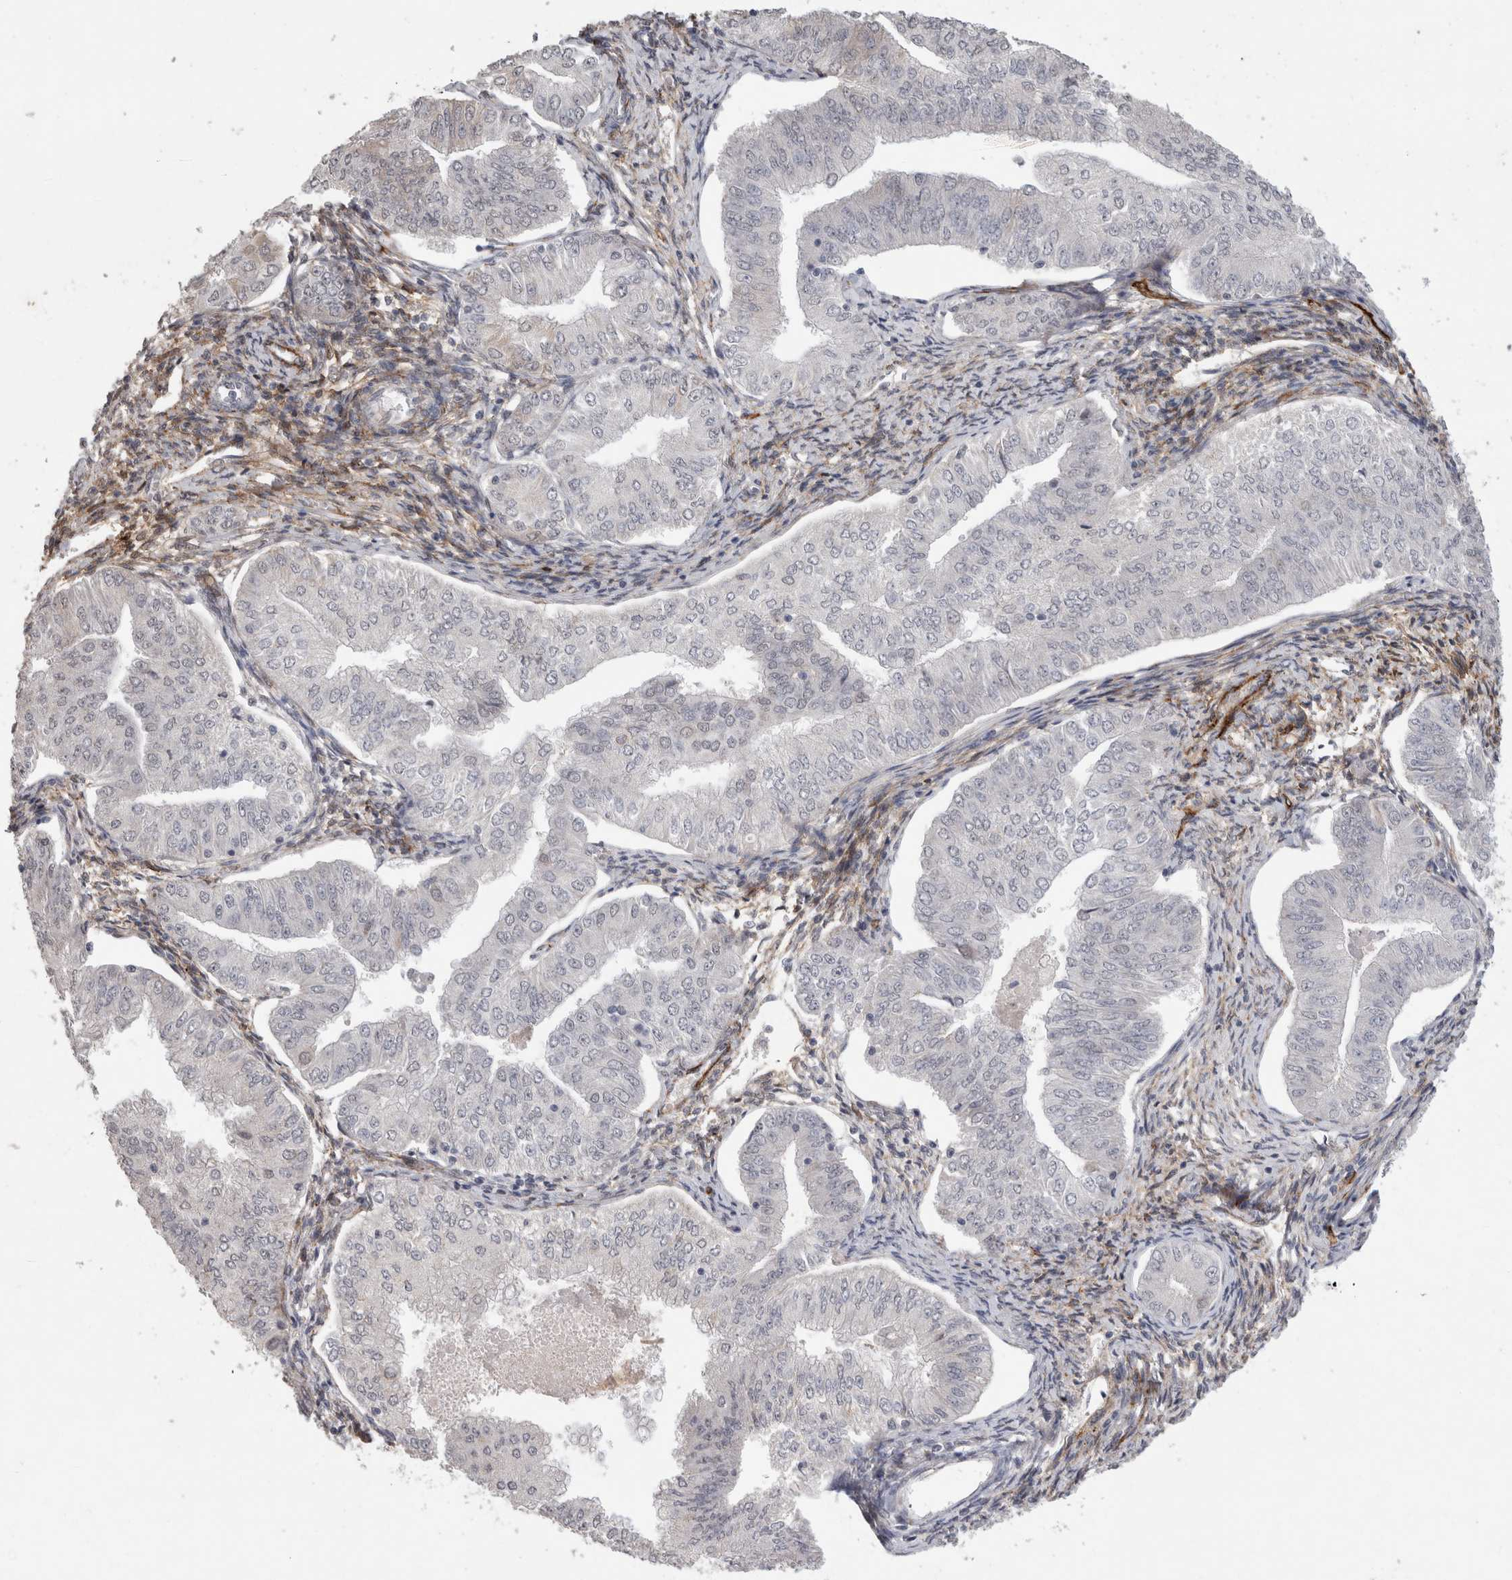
{"staining": {"intensity": "negative", "quantity": "none", "location": "none"}, "tissue": "endometrial cancer", "cell_type": "Tumor cells", "image_type": "cancer", "snomed": [{"axis": "morphology", "description": "Normal tissue, NOS"}, {"axis": "morphology", "description": "Adenocarcinoma, NOS"}, {"axis": "topography", "description": "Endometrium"}], "caption": "Tumor cells show no significant expression in adenocarcinoma (endometrial). The staining is performed using DAB brown chromogen with nuclei counter-stained in using hematoxylin.", "gene": "CDH13", "patient": {"sex": "female", "age": 53}}